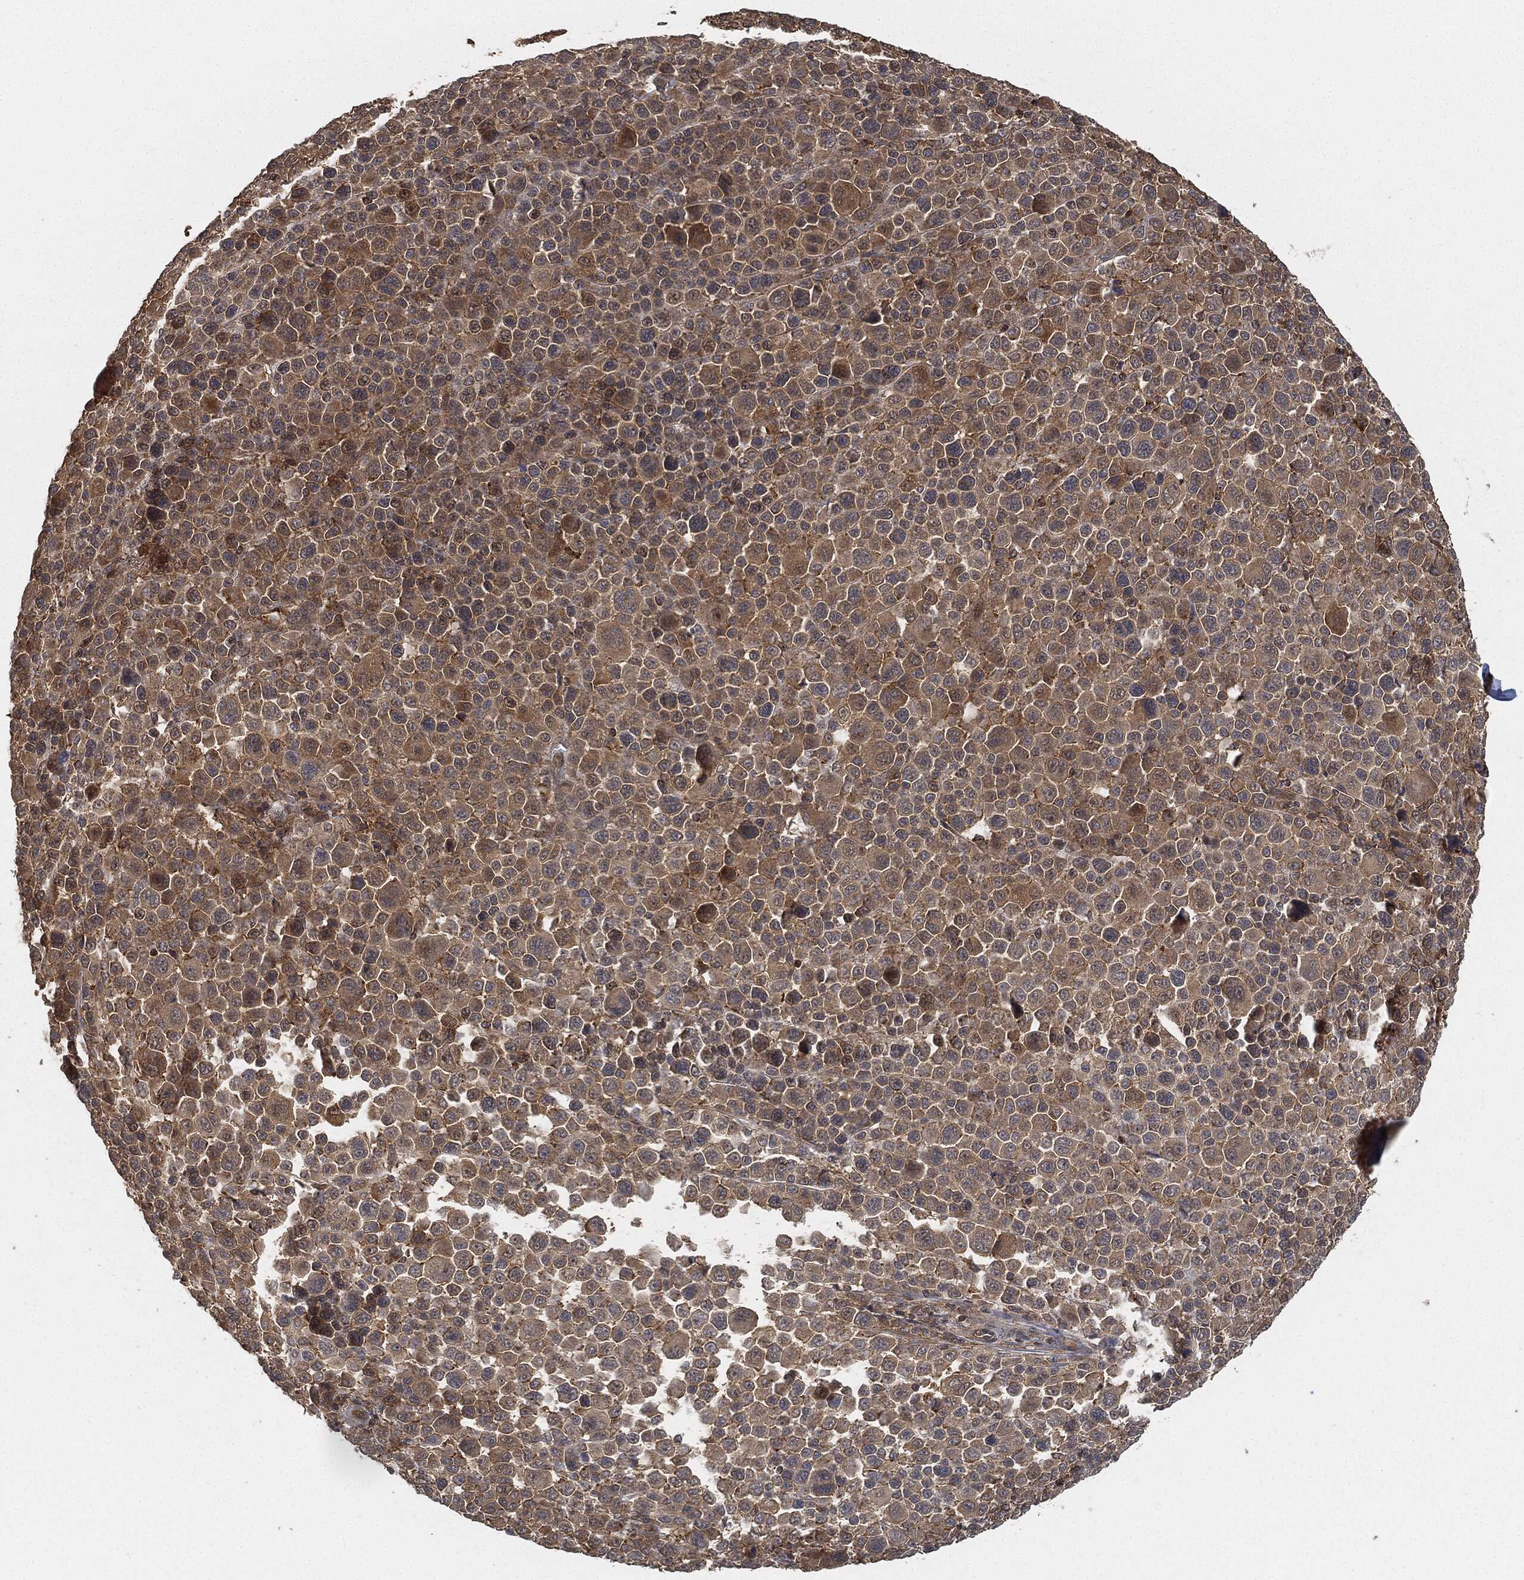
{"staining": {"intensity": "moderate", "quantity": "25%-75%", "location": "cytoplasmic/membranous"}, "tissue": "melanoma", "cell_type": "Tumor cells", "image_type": "cancer", "snomed": [{"axis": "morphology", "description": "Malignant melanoma, NOS"}, {"axis": "topography", "description": "Skin"}], "caption": "Protein staining of malignant melanoma tissue demonstrates moderate cytoplasmic/membranous staining in approximately 25%-75% of tumor cells. The staining is performed using DAB brown chromogen to label protein expression. The nuclei are counter-stained blue using hematoxylin.", "gene": "TPT1", "patient": {"sex": "female", "age": 57}}